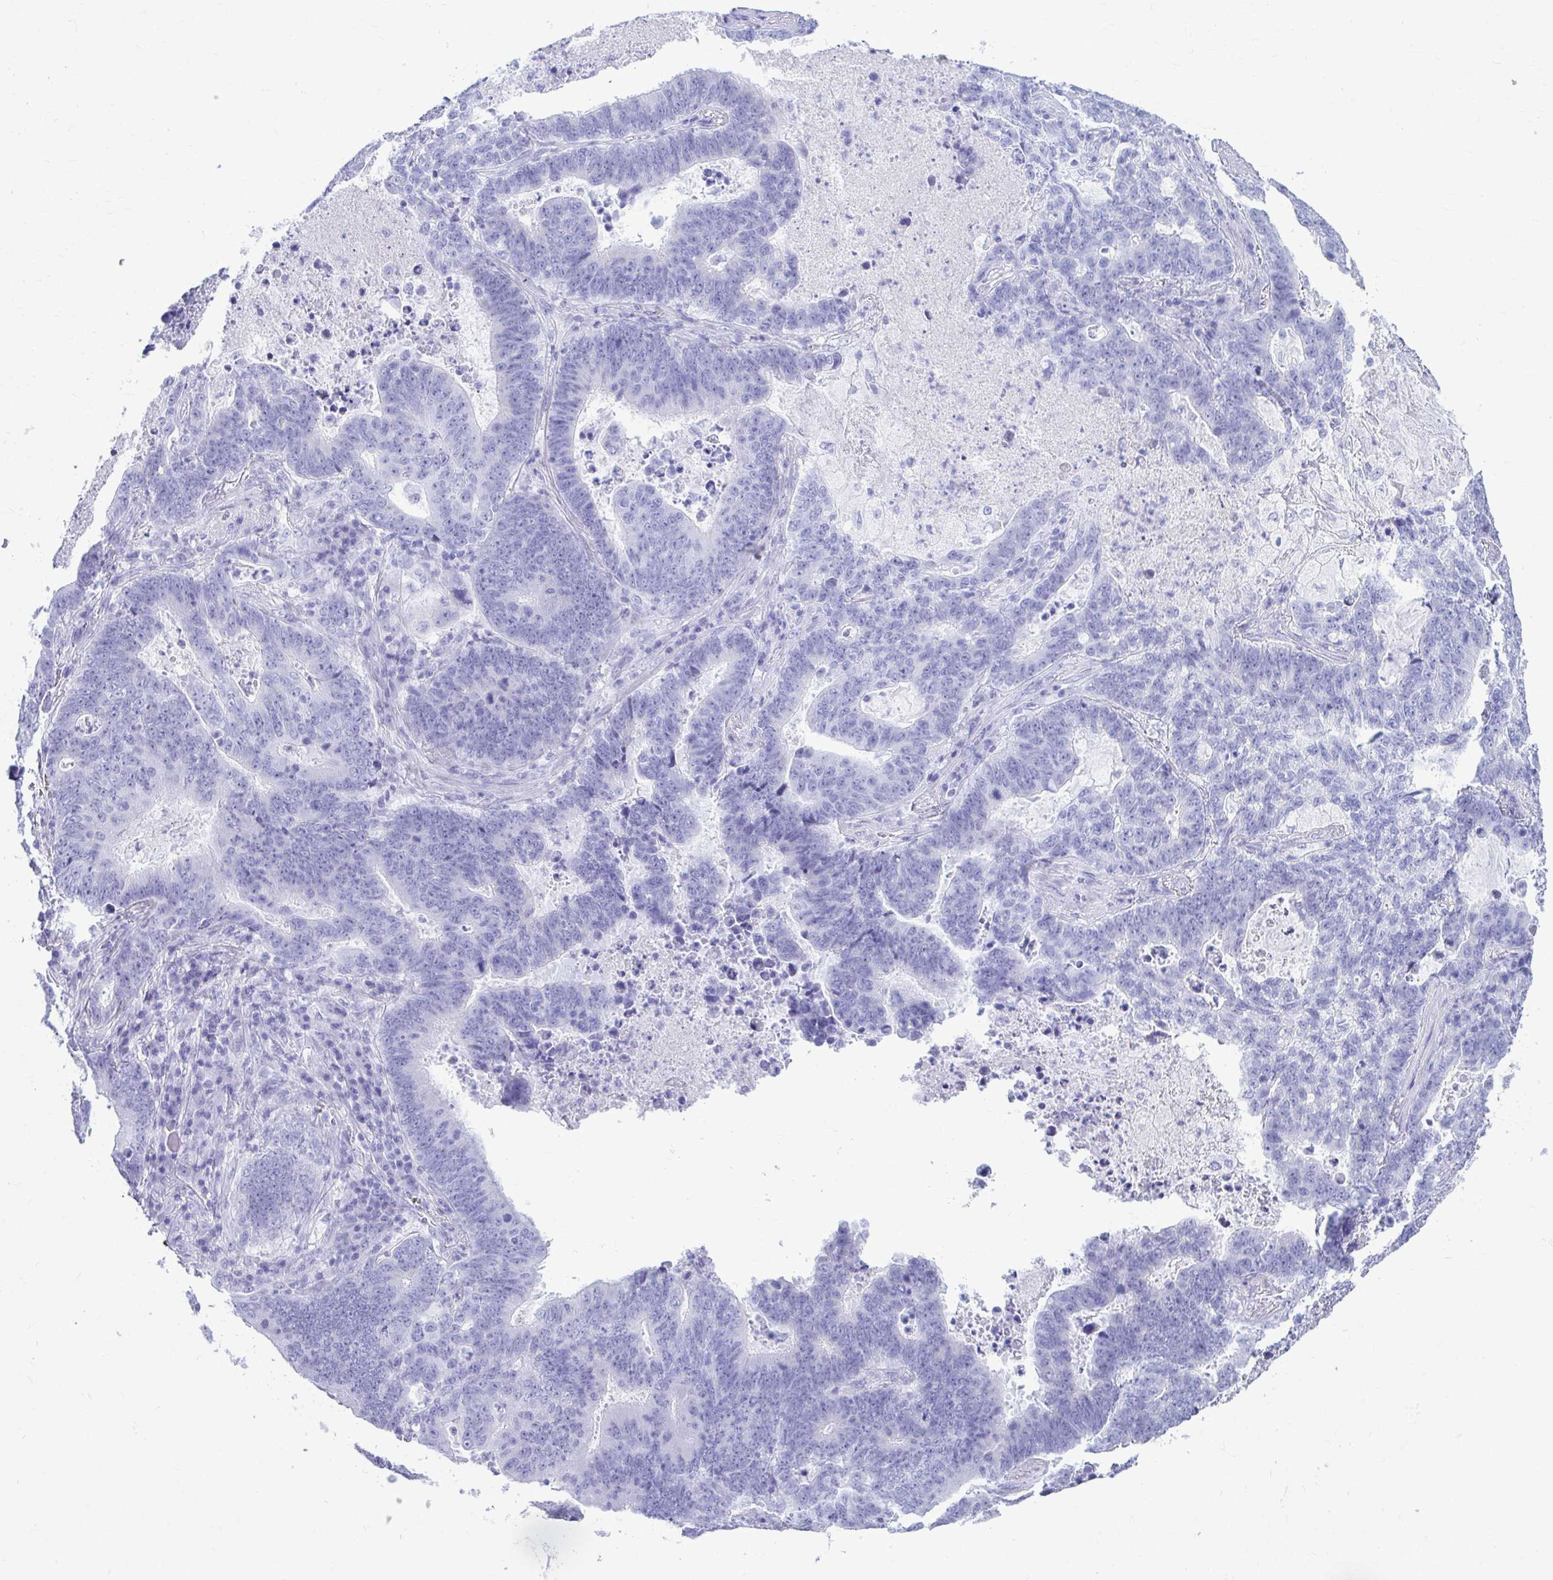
{"staining": {"intensity": "negative", "quantity": "none", "location": "none"}, "tissue": "lung cancer", "cell_type": "Tumor cells", "image_type": "cancer", "snomed": [{"axis": "morphology", "description": "Aneuploidy"}, {"axis": "morphology", "description": "Adenocarcinoma, NOS"}, {"axis": "morphology", "description": "Adenocarcinoma primary or metastatic"}, {"axis": "topography", "description": "Lung"}], "caption": "Immunohistochemistry (IHC) histopathology image of human lung cancer stained for a protein (brown), which shows no expression in tumor cells.", "gene": "ATP4B", "patient": {"sex": "female", "age": 75}}